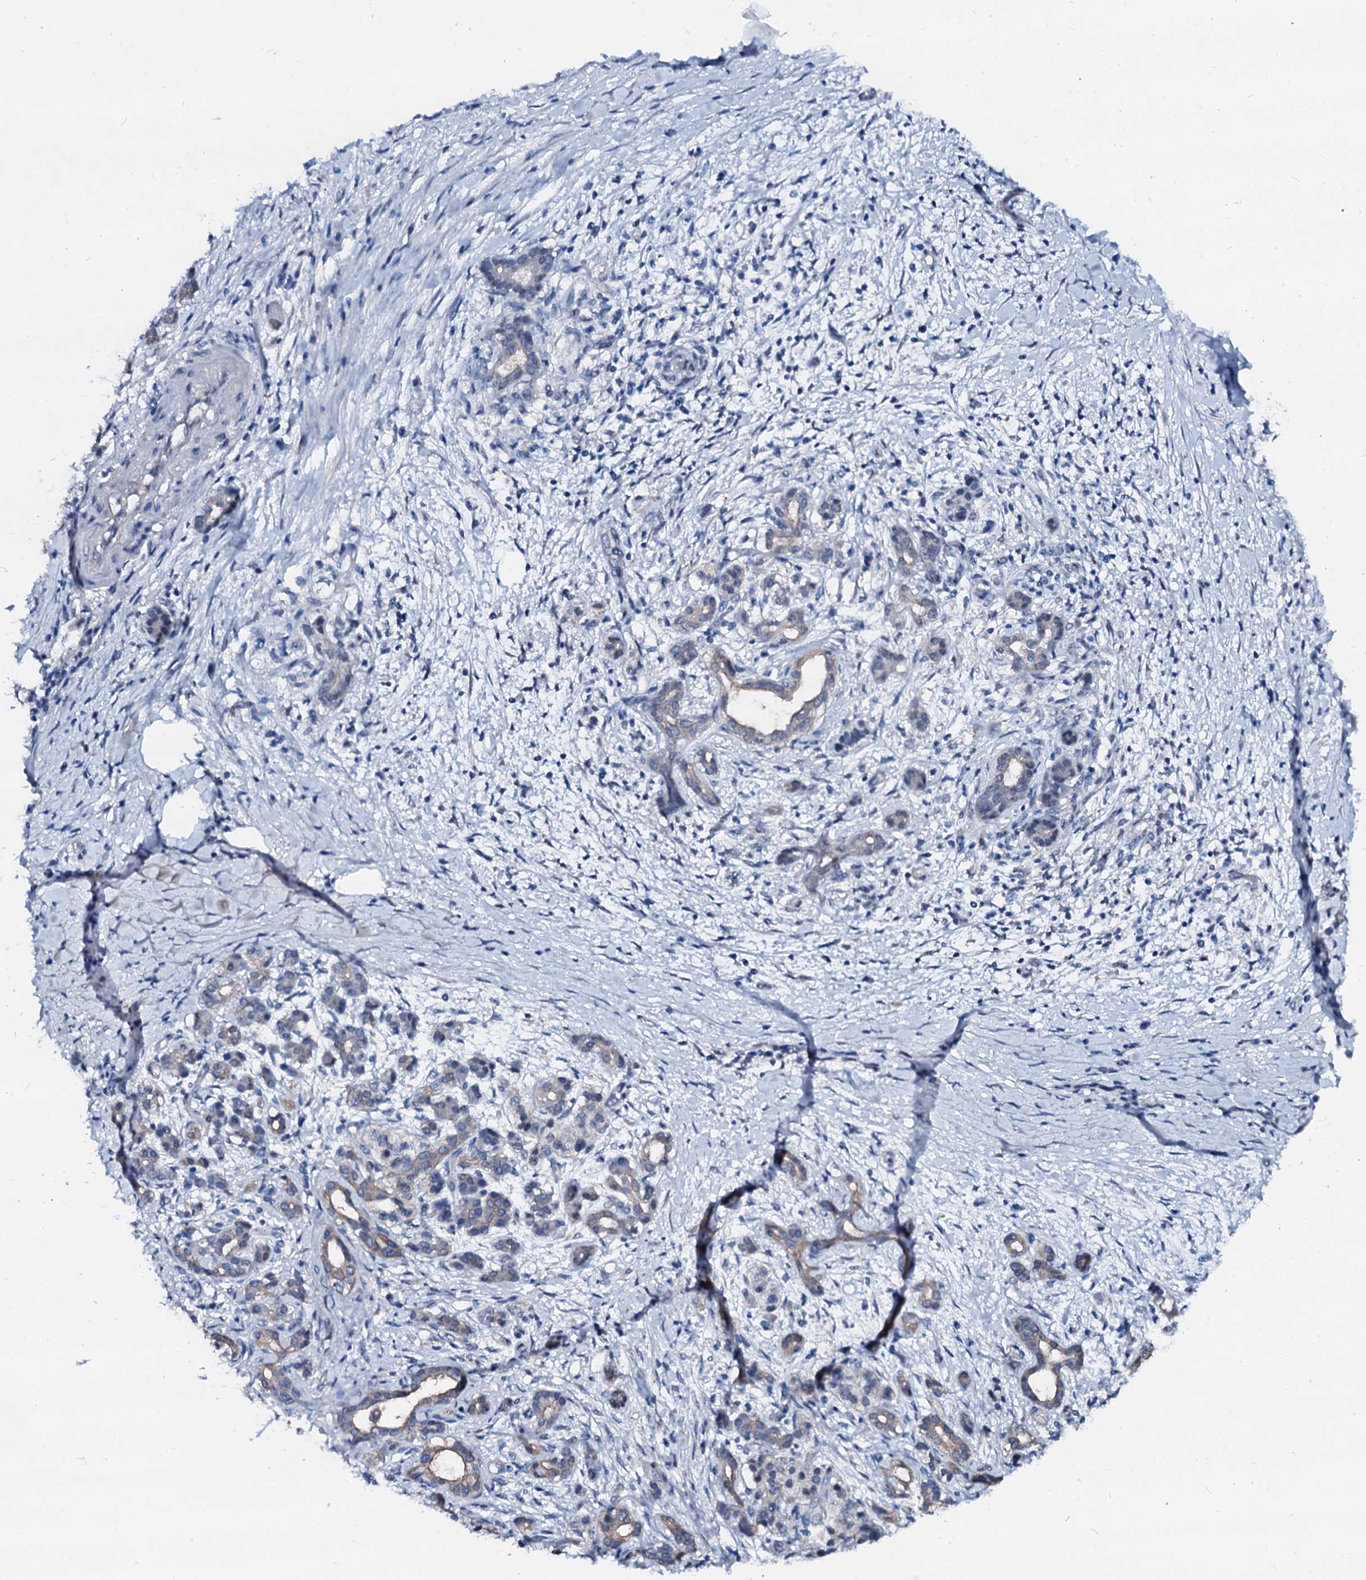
{"staining": {"intensity": "weak", "quantity": "<25%", "location": "cytoplasmic/membranous"}, "tissue": "pancreatic cancer", "cell_type": "Tumor cells", "image_type": "cancer", "snomed": [{"axis": "morphology", "description": "Adenocarcinoma, NOS"}, {"axis": "topography", "description": "Pancreas"}], "caption": "The immunohistochemistry (IHC) photomicrograph has no significant positivity in tumor cells of pancreatic cancer (adenocarcinoma) tissue.", "gene": "CSN2", "patient": {"sex": "female", "age": 55}}